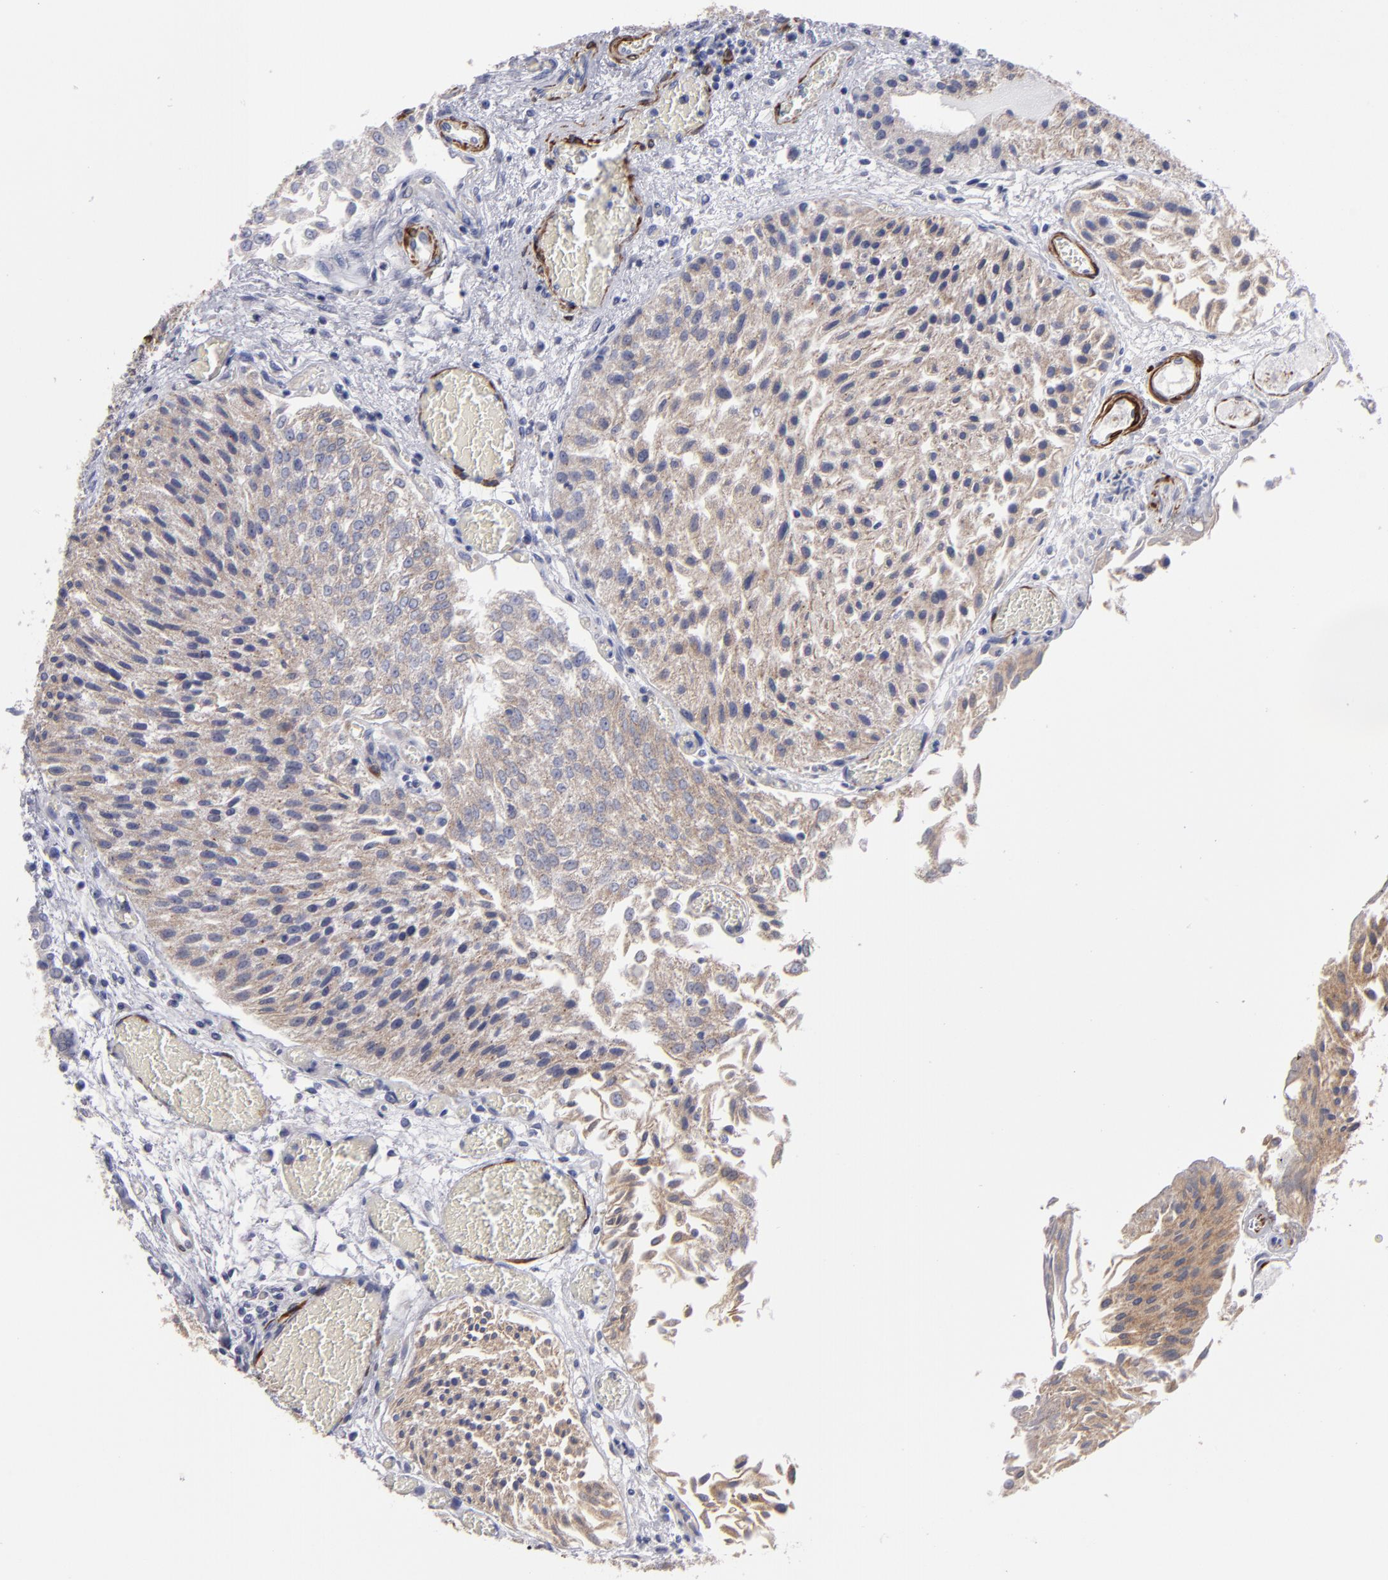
{"staining": {"intensity": "moderate", "quantity": ">75%", "location": "cytoplasmic/membranous"}, "tissue": "urothelial cancer", "cell_type": "Tumor cells", "image_type": "cancer", "snomed": [{"axis": "morphology", "description": "Urothelial carcinoma, Low grade"}, {"axis": "topography", "description": "Urinary bladder"}], "caption": "Urothelial carcinoma (low-grade) was stained to show a protein in brown. There is medium levels of moderate cytoplasmic/membranous positivity in approximately >75% of tumor cells.", "gene": "SLMAP", "patient": {"sex": "male", "age": 86}}